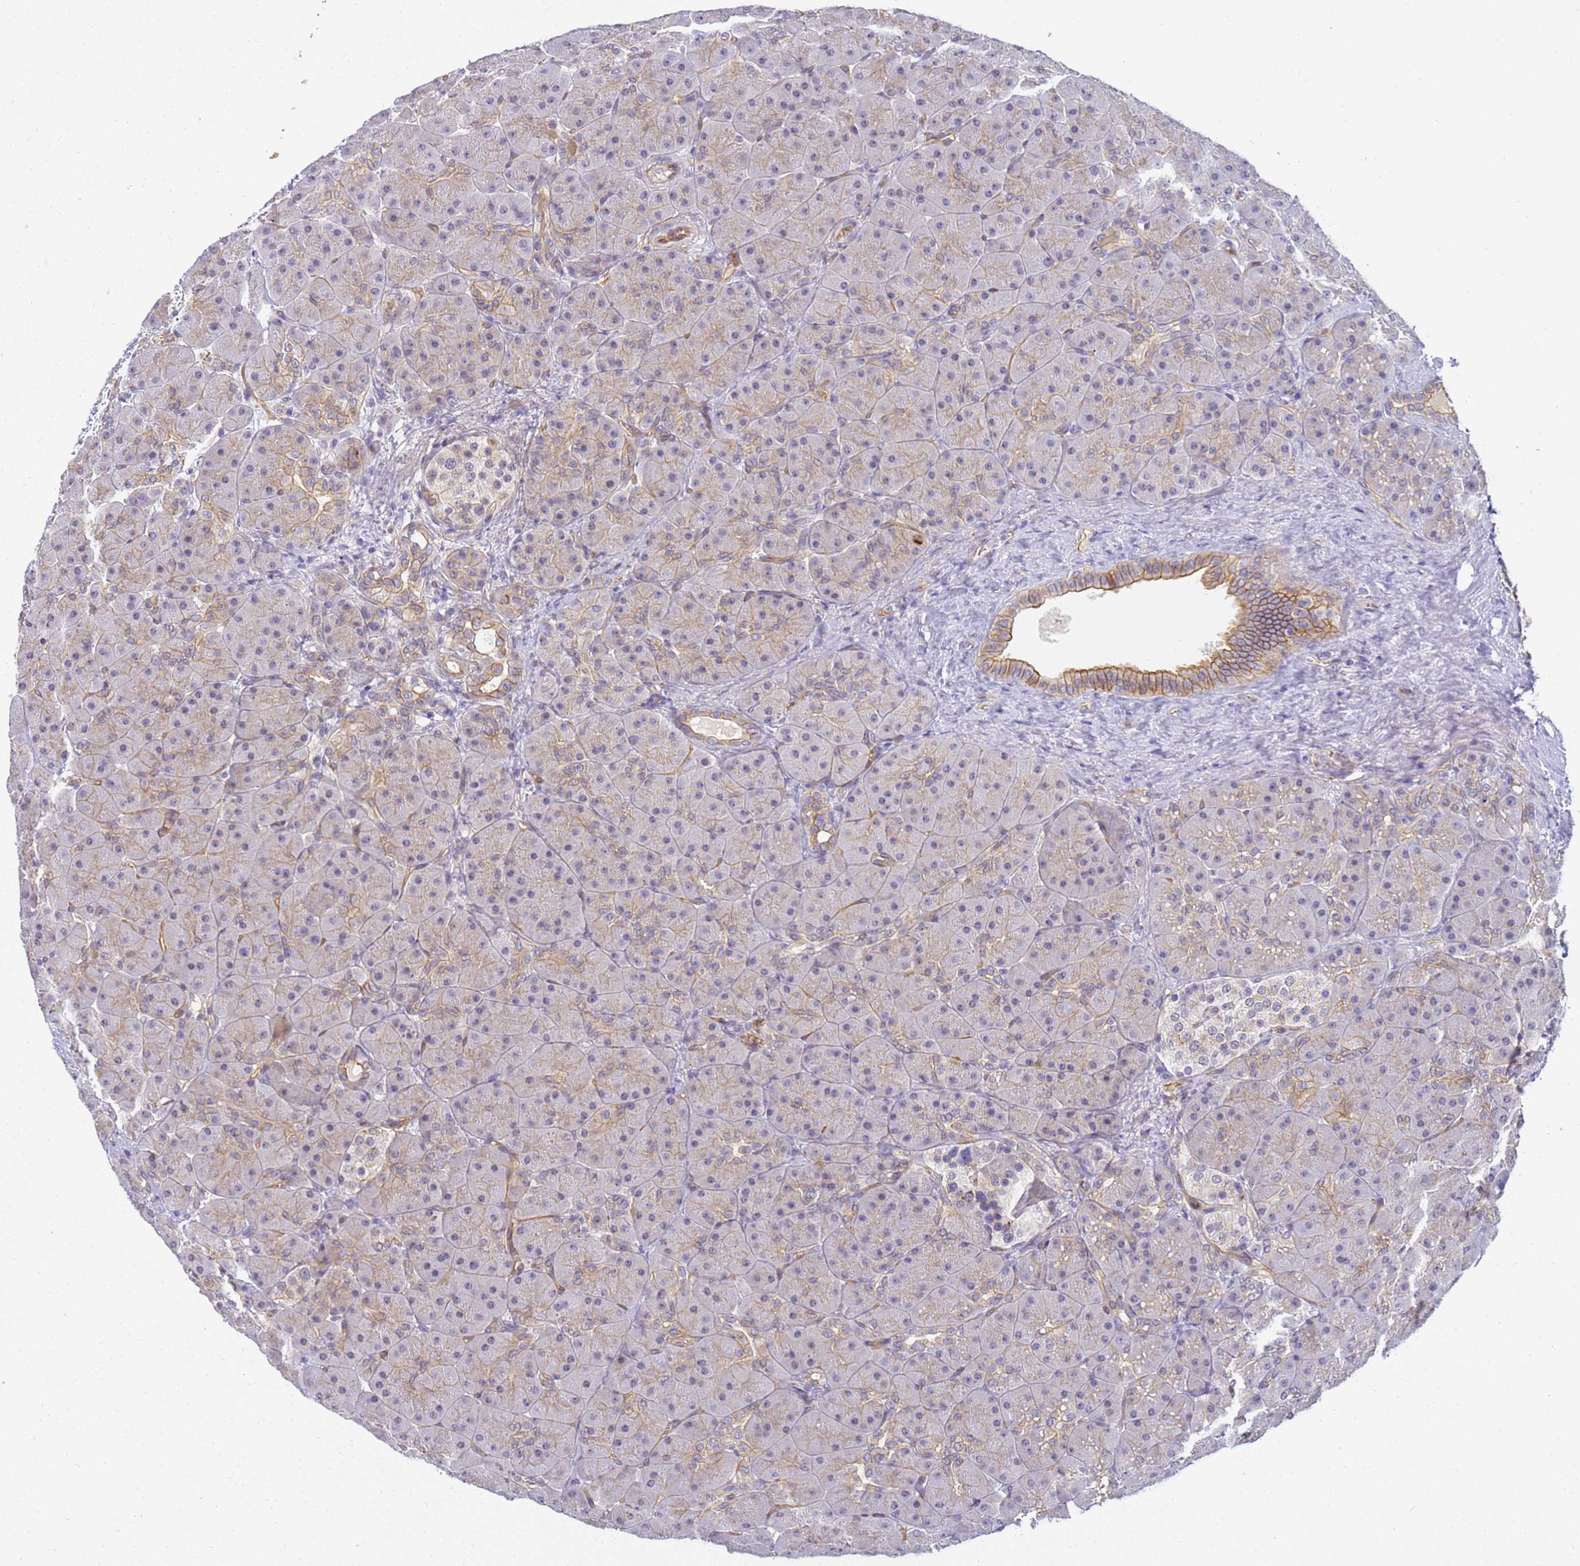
{"staining": {"intensity": "moderate", "quantity": "<25%", "location": "cytoplasmic/membranous"}, "tissue": "pancreas", "cell_type": "Exocrine glandular cells", "image_type": "normal", "snomed": [{"axis": "morphology", "description": "Normal tissue, NOS"}, {"axis": "topography", "description": "Pancreas"}], "caption": "Approximately <25% of exocrine glandular cells in normal pancreas display moderate cytoplasmic/membranous protein staining as visualized by brown immunohistochemical staining.", "gene": "GON4L", "patient": {"sex": "male", "age": 66}}